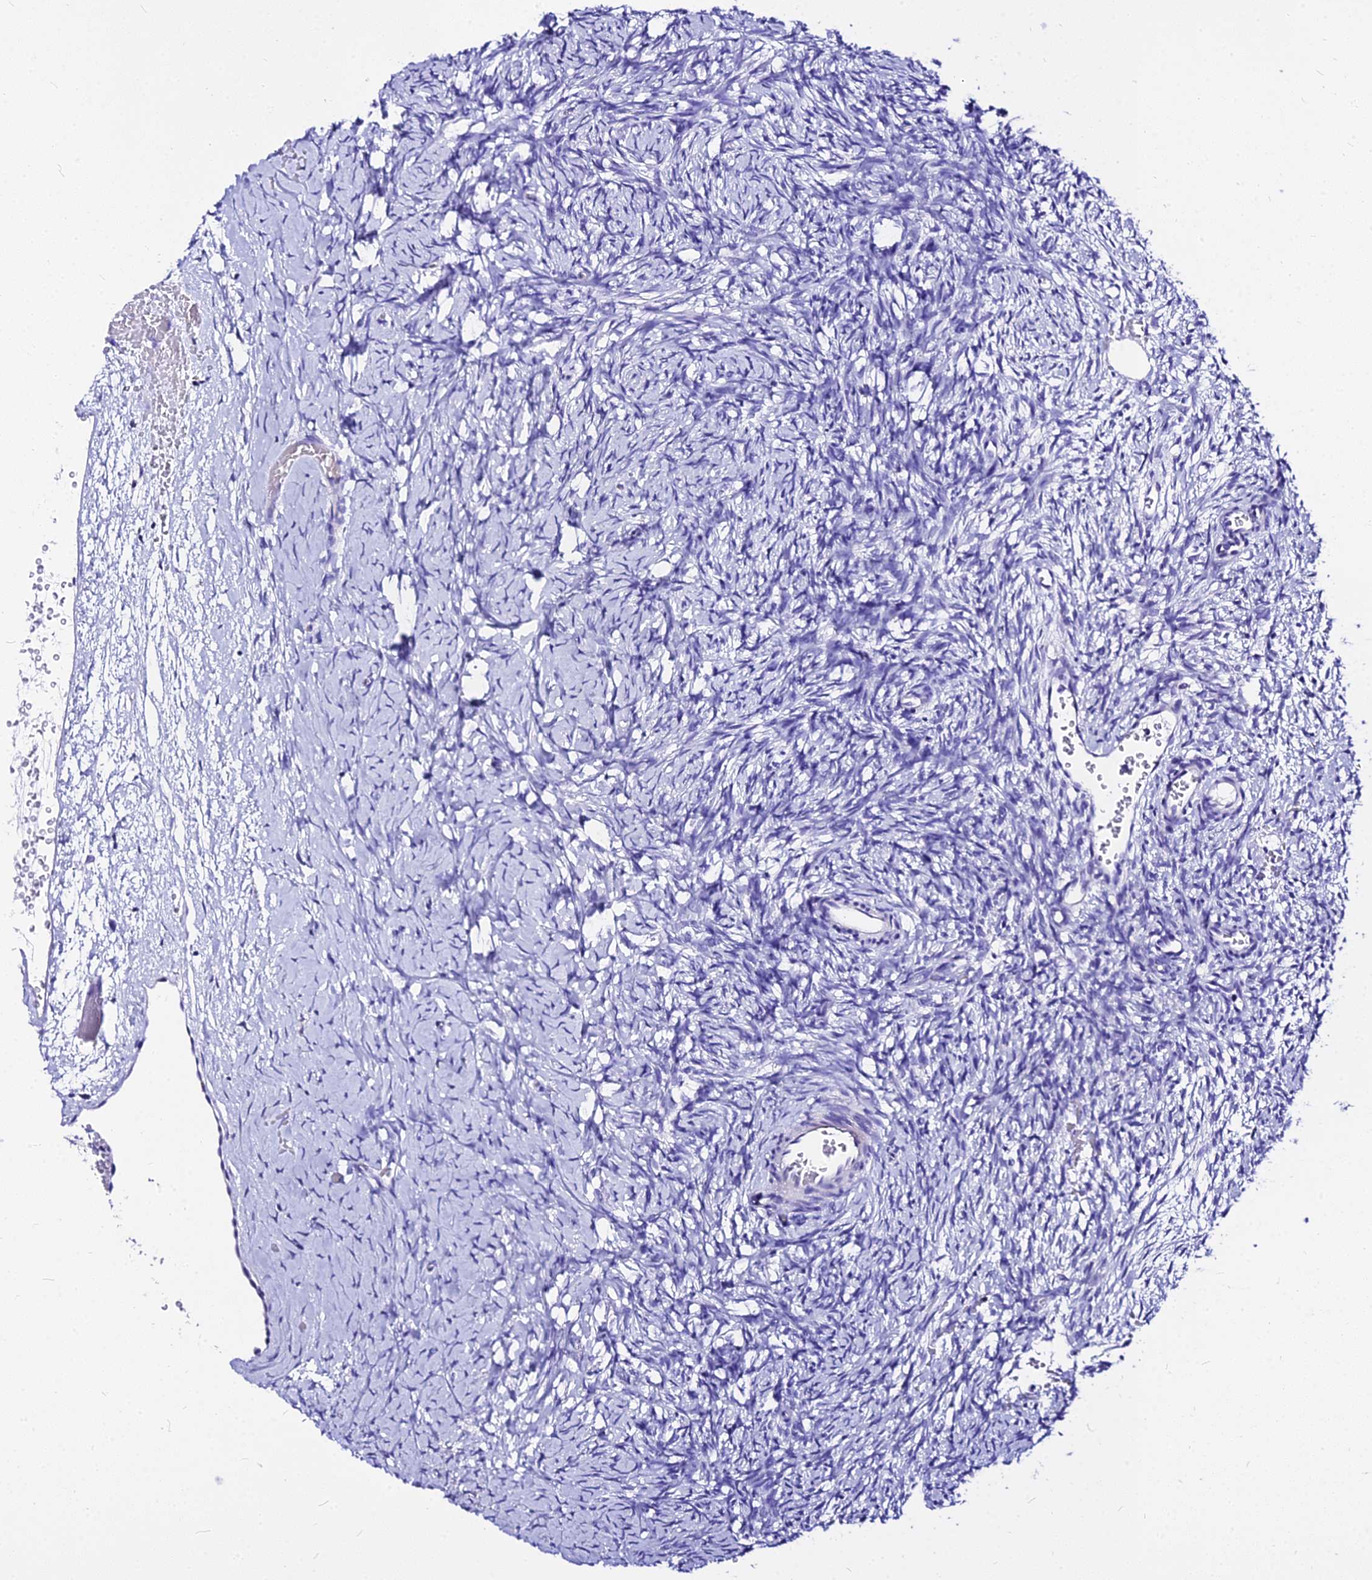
{"staining": {"intensity": "negative", "quantity": "none", "location": "none"}, "tissue": "ovary", "cell_type": "Ovarian stroma cells", "image_type": "normal", "snomed": [{"axis": "morphology", "description": "Normal tissue, NOS"}, {"axis": "topography", "description": "Ovary"}], "caption": "DAB immunohistochemical staining of normal human ovary shows no significant staining in ovarian stroma cells.", "gene": "DEFB106A", "patient": {"sex": "female", "age": 39}}